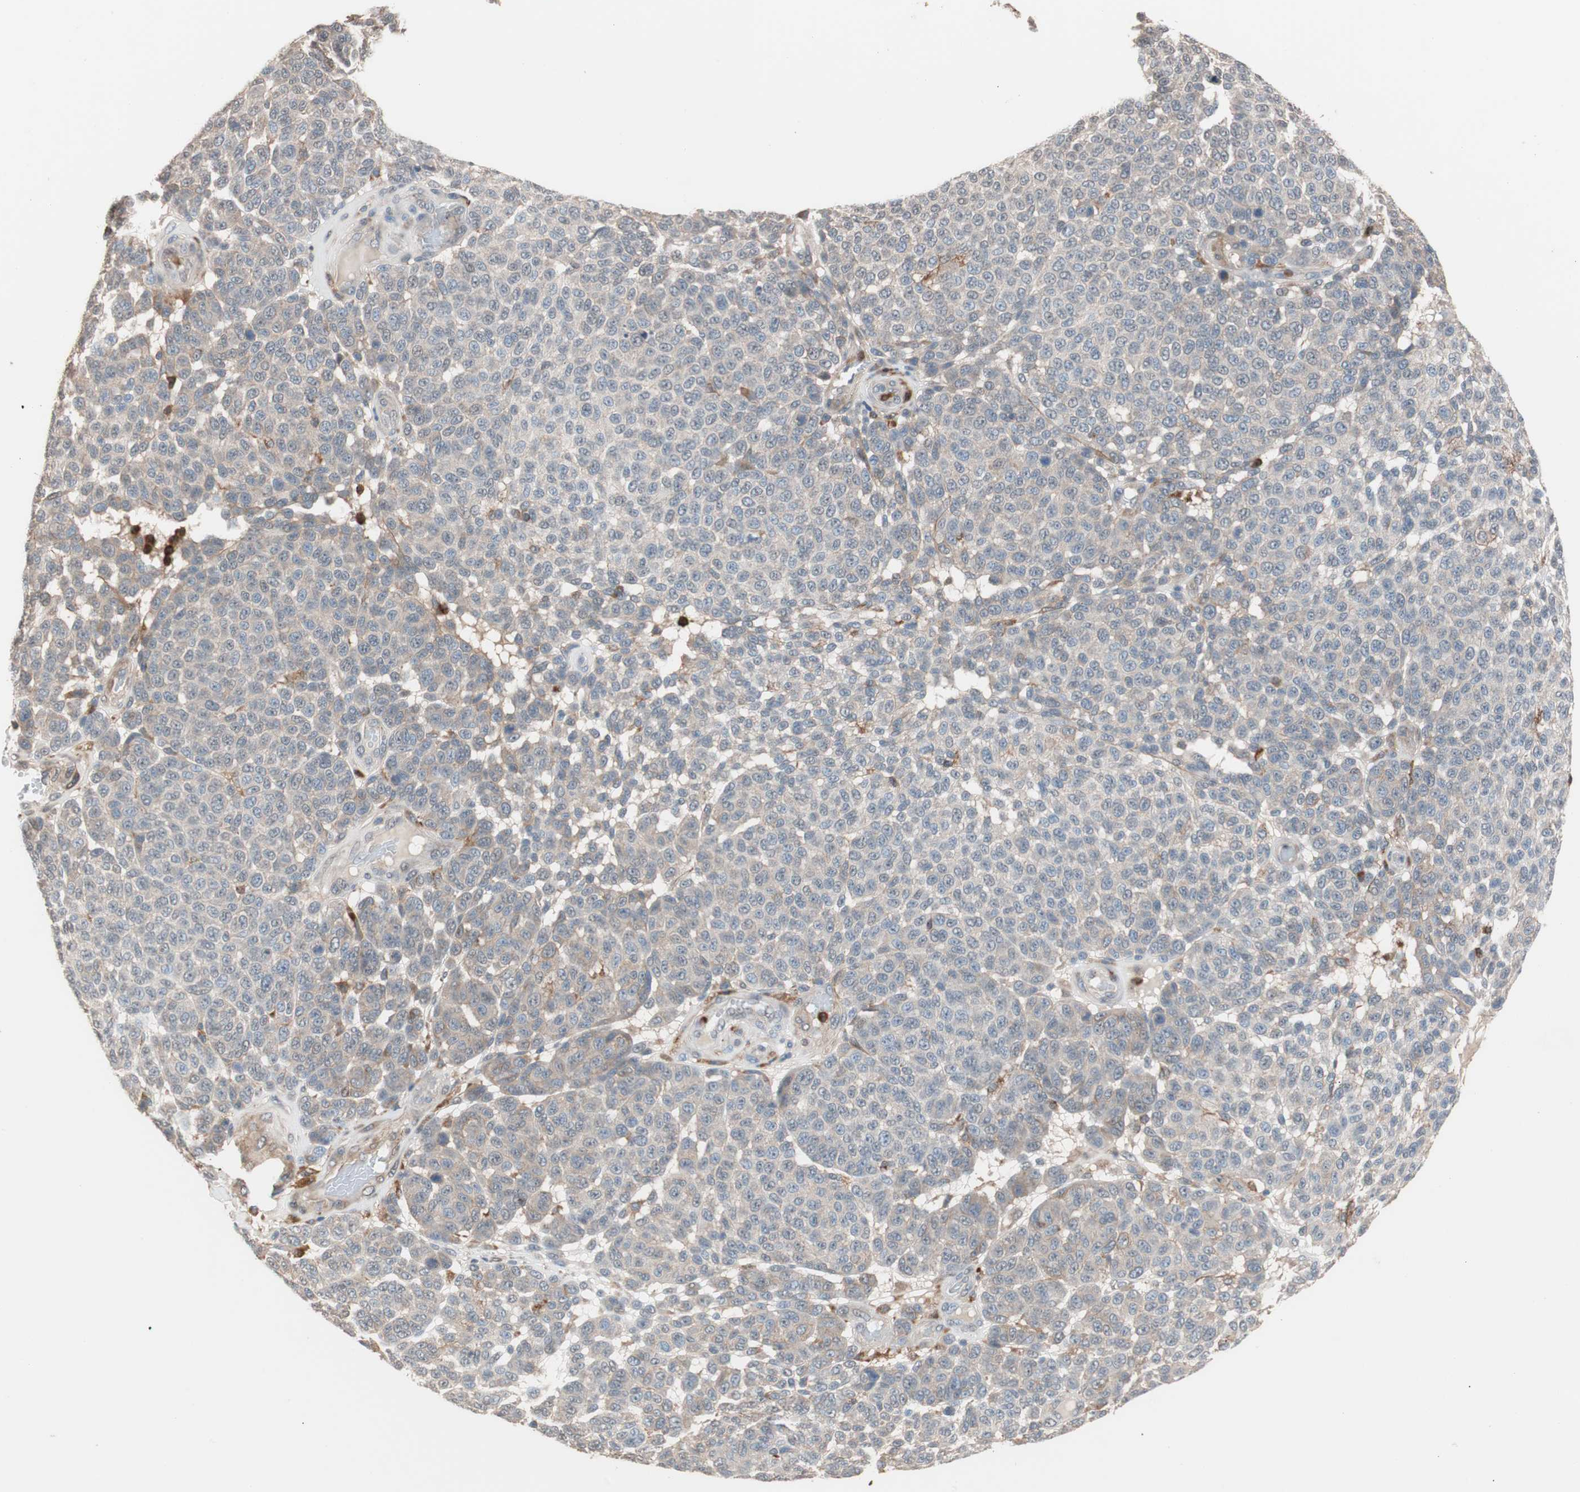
{"staining": {"intensity": "weak", "quantity": "<25%", "location": "cytoplasmic/membranous"}, "tissue": "melanoma", "cell_type": "Tumor cells", "image_type": "cancer", "snomed": [{"axis": "morphology", "description": "Malignant melanoma, NOS"}, {"axis": "topography", "description": "Skin"}], "caption": "Human malignant melanoma stained for a protein using IHC reveals no staining in tumor cells.", "gene": "LITAF", "patient": {"sex": "male", "age": 59}}